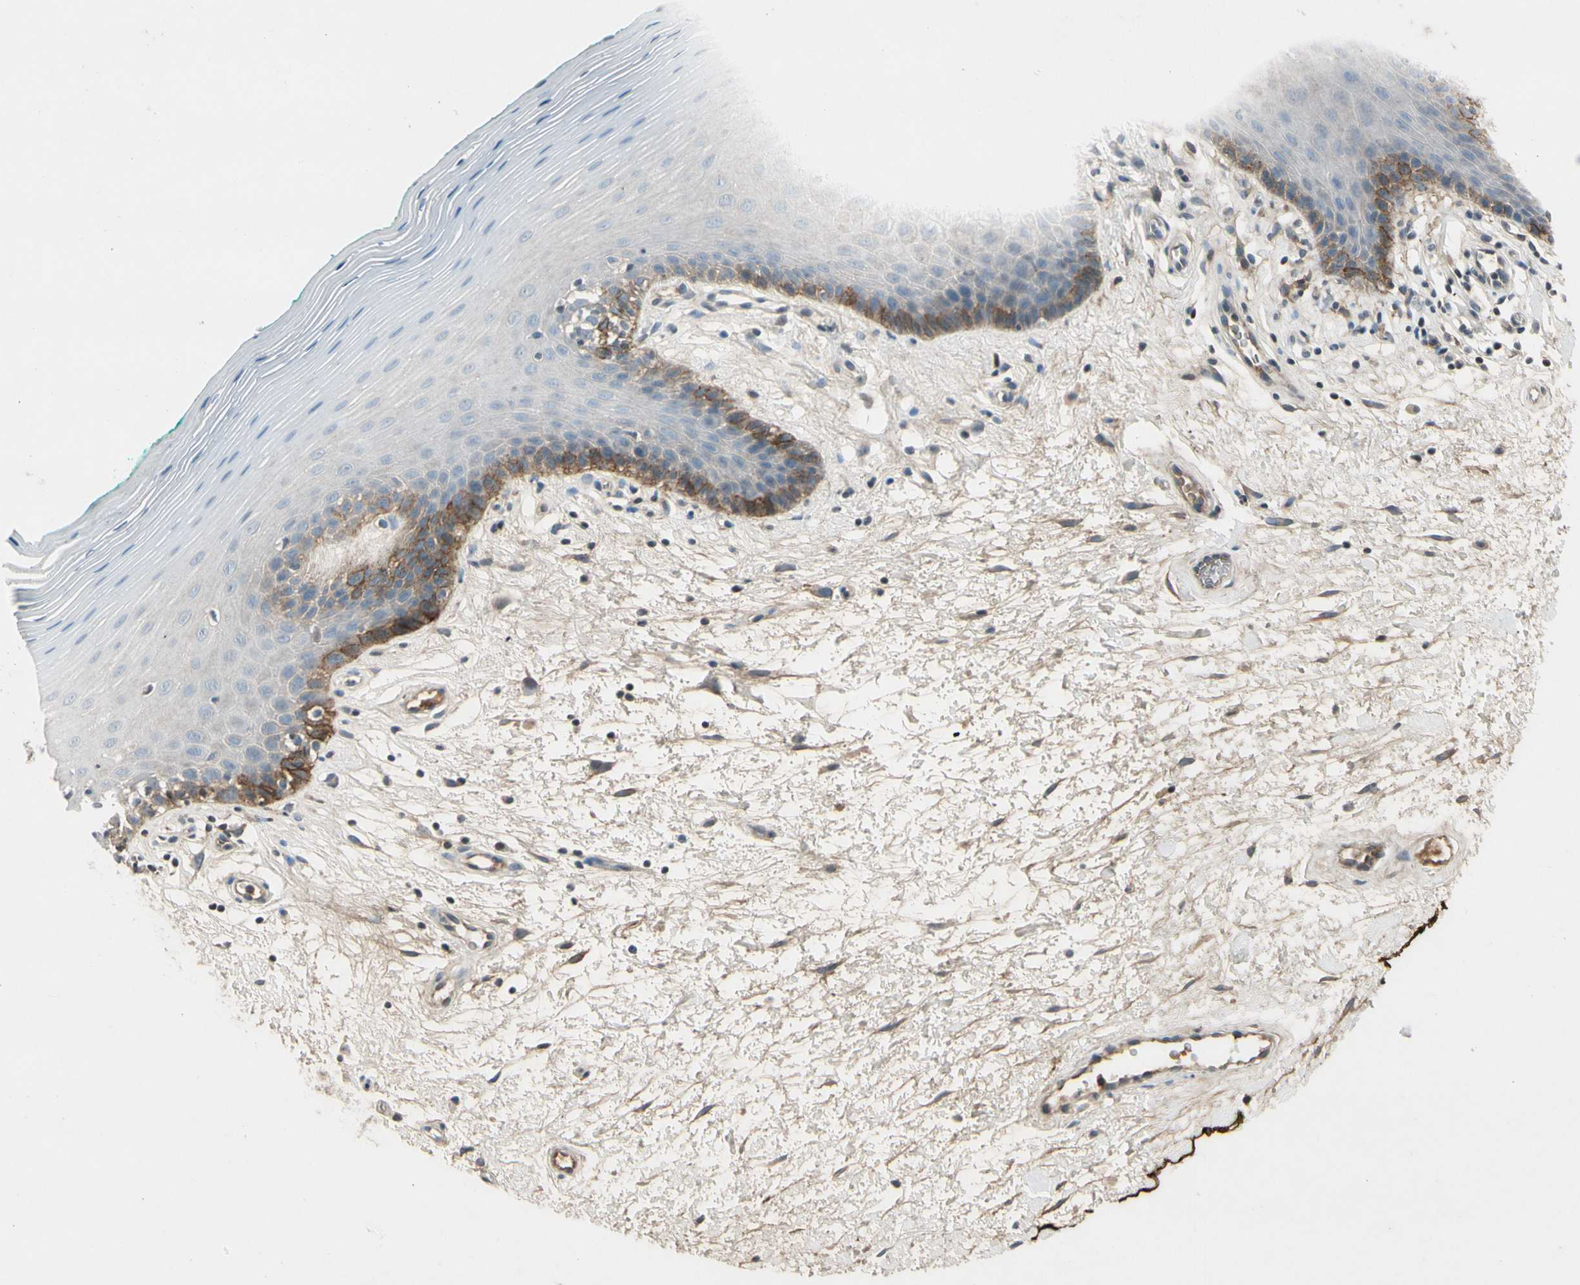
{"staining": {"intensity": "moderate", "quantity": "<25%", "location": "cytoplasmic/membranous"}, "tissue": "oral mucosa", "cell_type": "Squamous epithelial cells", "image_type": "normal", "snomed": [{"axis": "morphology", "description": "Normal tissue, NOS"}, {"axis": "topography", "description": "Skeletal muscle"}, {"axis": "topography", "description": "Oral tissue"}], "caption": "About <25% of squamous epithelial cells in unremarkable oral mucosa show moderate cytoplasmic/membranous protein staining as visualized by brown immunohistochemical staining.", "gene": "PDPN", "patient": {"sex": "male", "age": 58}}